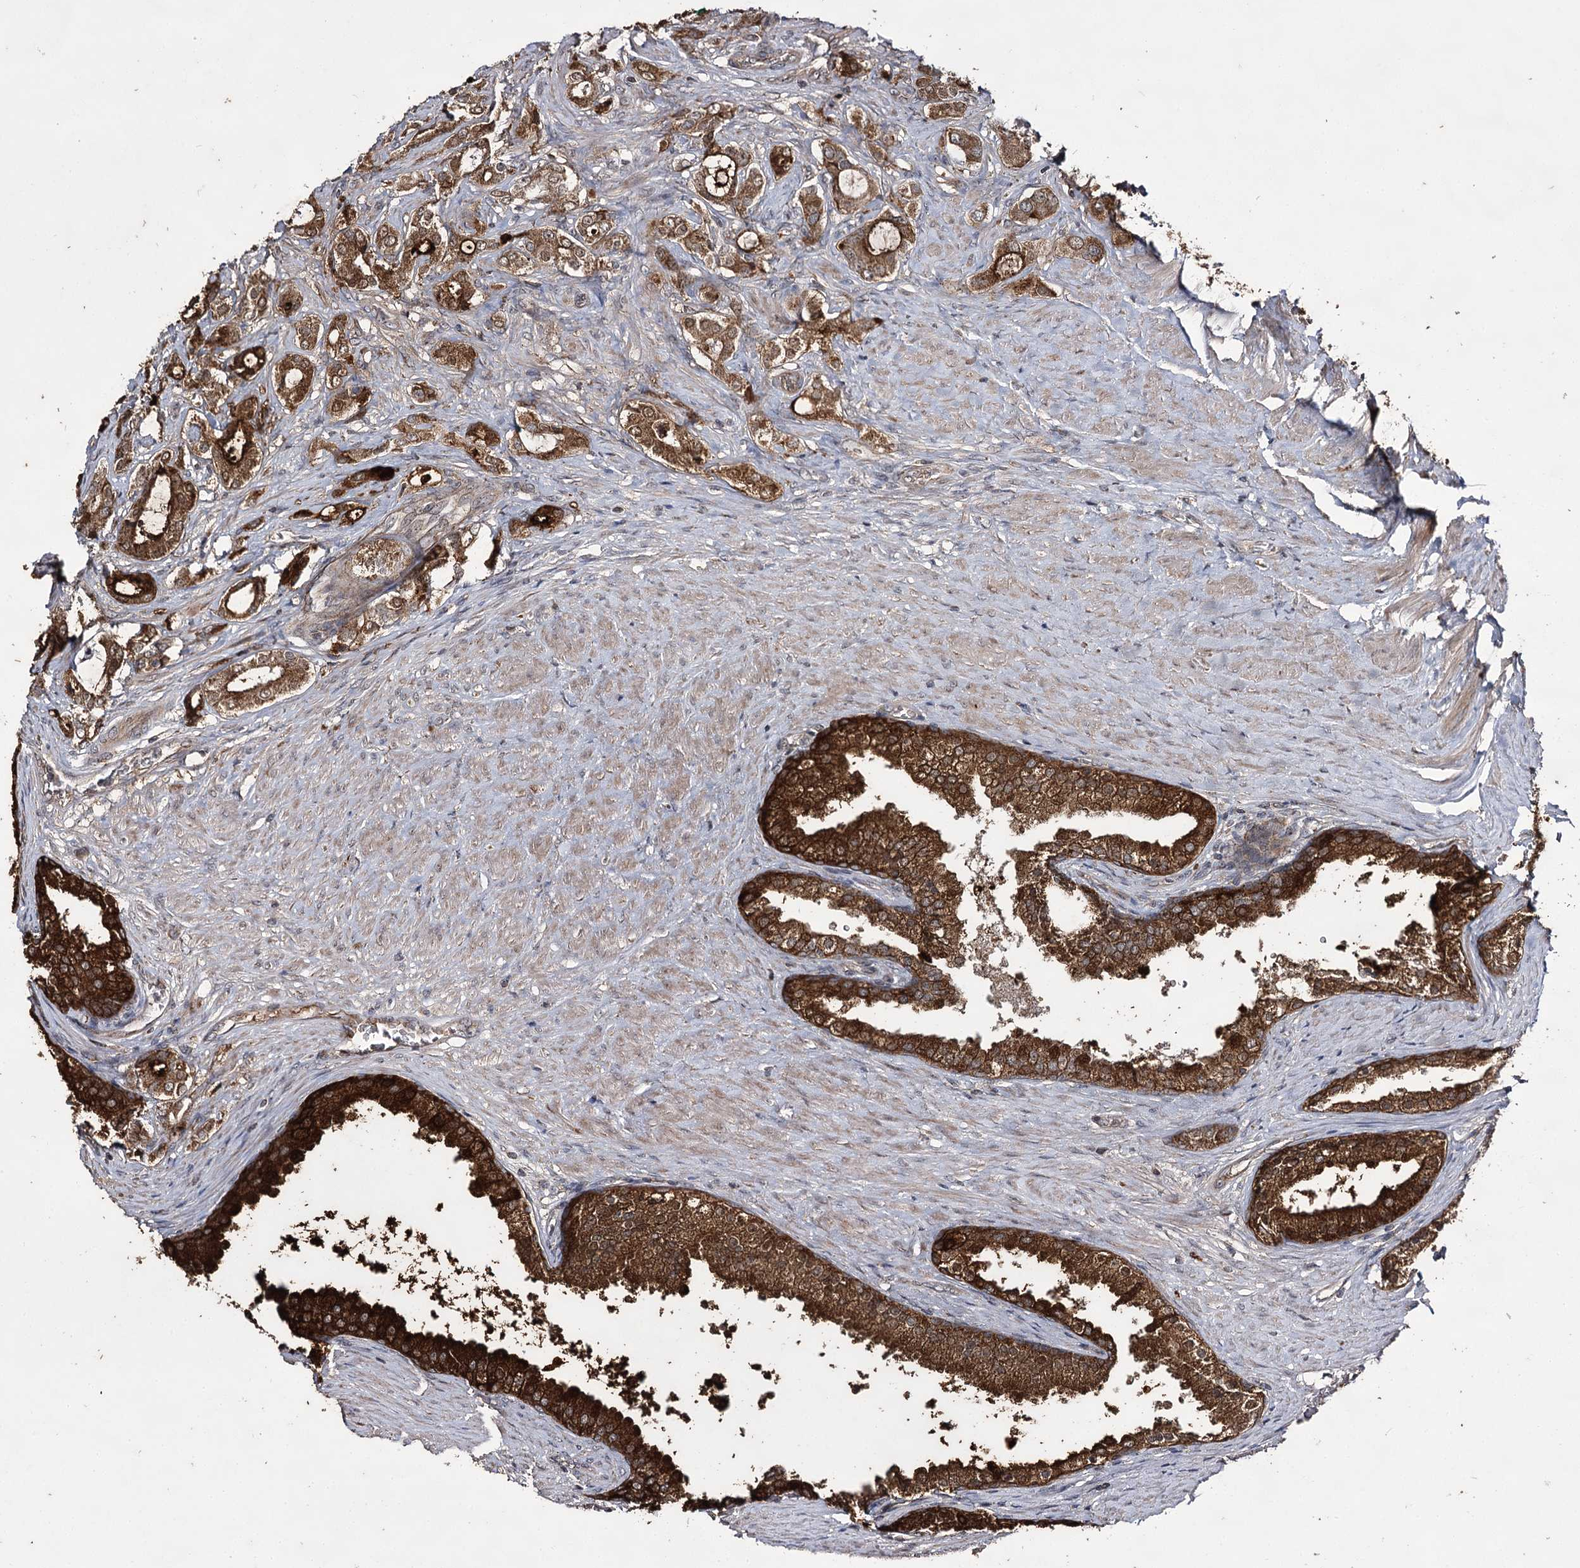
{"staining": {"intensity": "strong", "quantity": ">75%", "location": "cytoplasmic/membranous,nuclear"}, "tissue": "prostate cancer", "cell_type": "Tumor cells", "image_type": "cancer", "snomed": [{"axis": "morphology", "description": "Adenocarcinoma, High grade"}, {"axis": "topography", "description": "Prostate"}], "caption": "Protein analysis of adenocarcinoma (high-grade) (prostate) tissue exhibits strong cytoplasmic/membranous and nuclear expression in about >75% of tumor cells.", "gene": "ACTR6", "patient": {"sex": "male", "age": 63}}